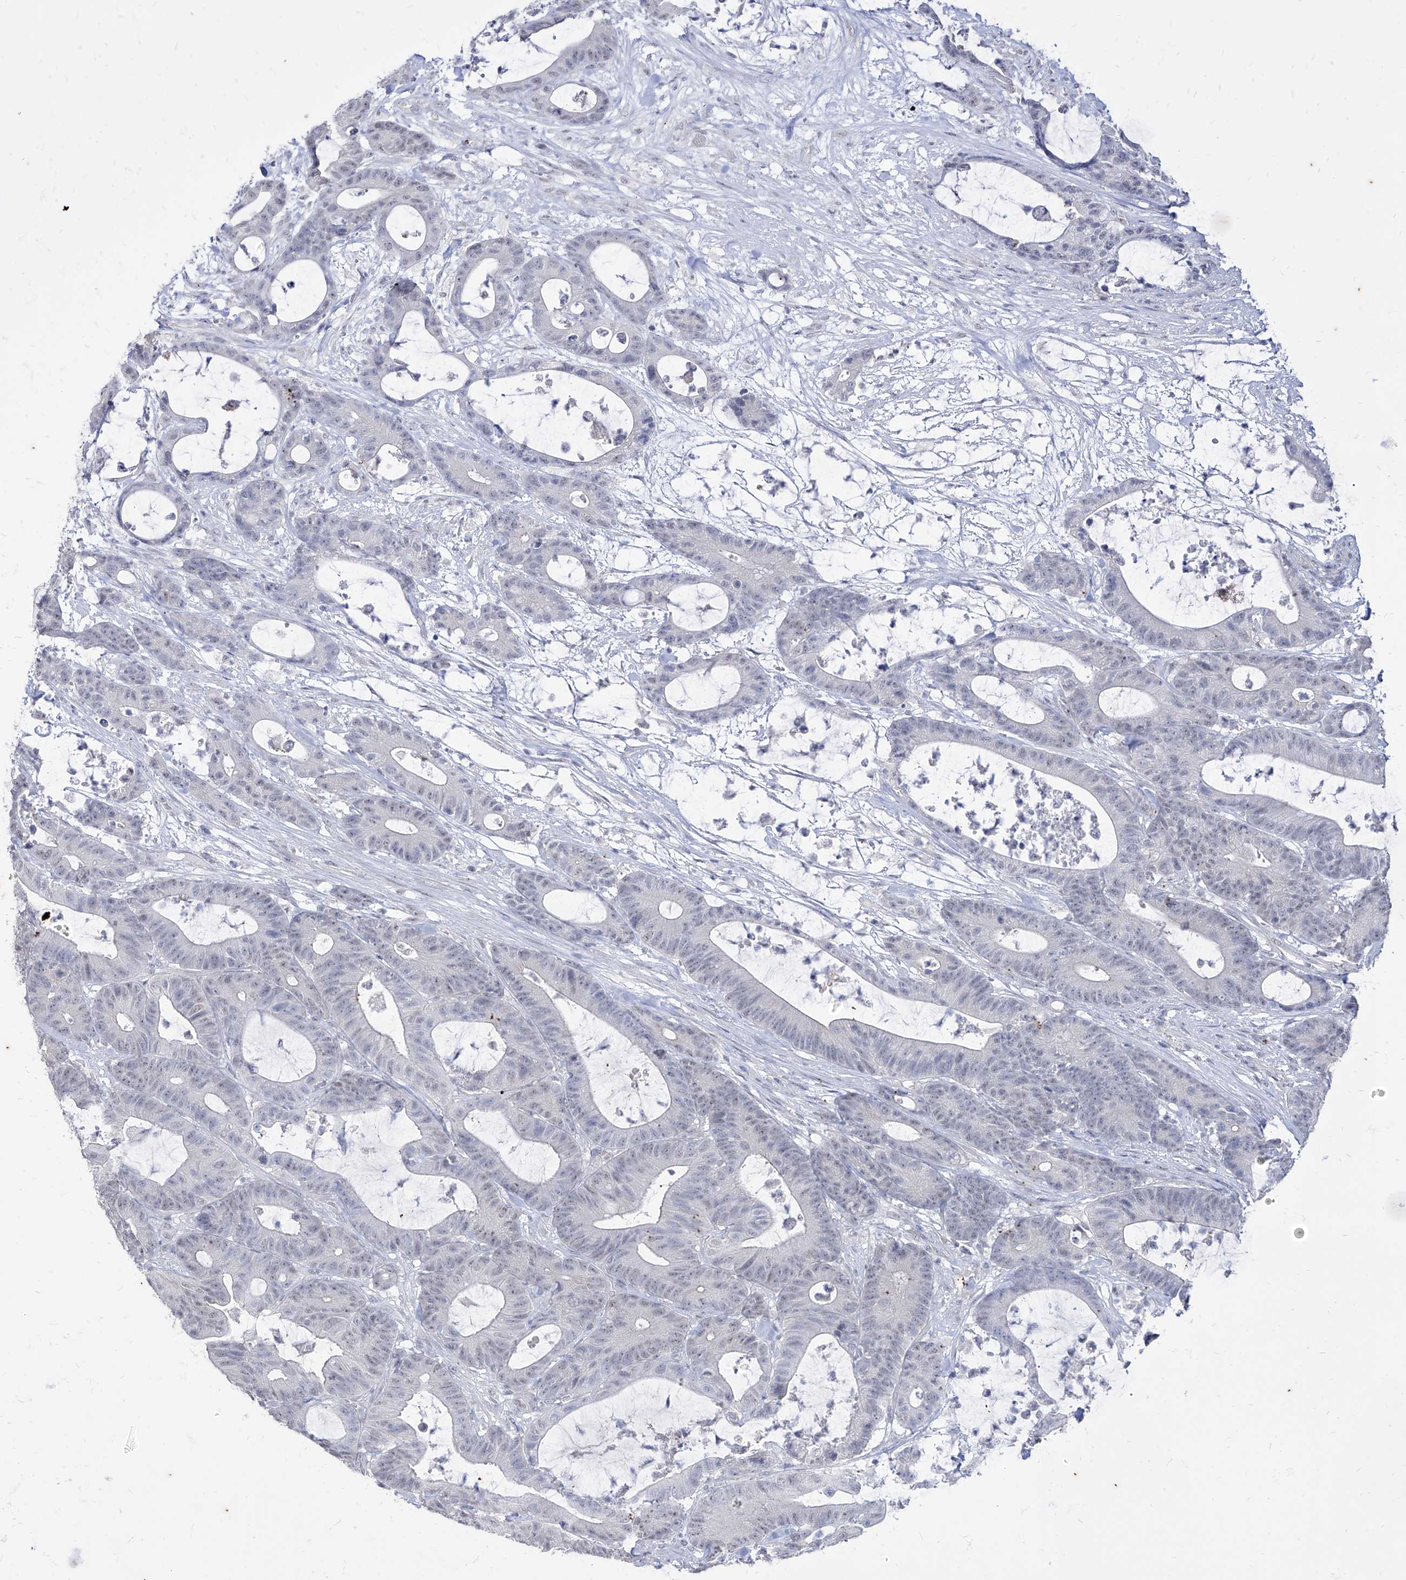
{"staining": {"intensity": "negative", "quantity": "none", "location": "none"}, "tissue": "colorectal cancer", "cell_type": "Tumor cells", "image_type": "cancer", "snomed": [{"axis": "morphology", "description": "Adenocarcinoma, NOS"}, {"axis": "topography", "description": "Colon"}], "caption": "A histopathology image of human adenocarcinoma (colorectal) is negative for staining in tumor cells.", "gene": "PHF20L1", "patient": {"sex": "female", "age": 84}}